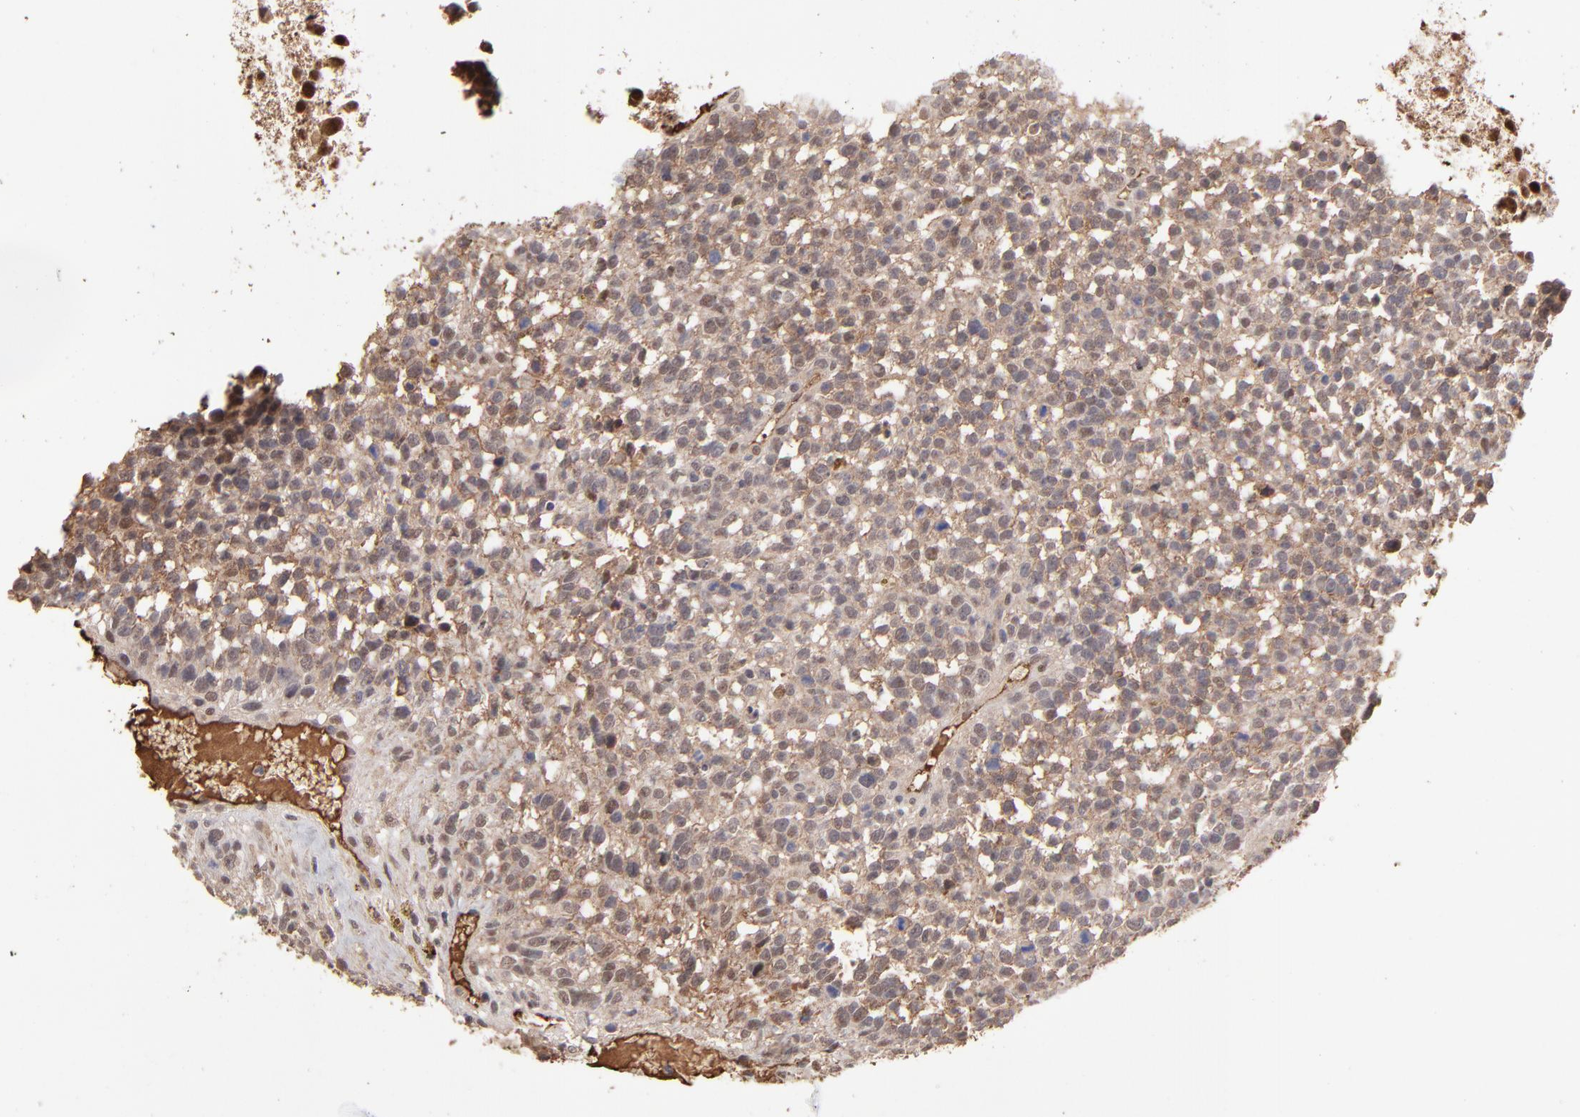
{"staining": {"intensity": "moderate", "quantity": "25%-75%", "location": "nuclear"}, "tissue": "glioma", "cell_type": "Tumor cells", "image_type": "cancer", "snomed": [{"axis": "morphology", "description": "Glioma, malignant, High grade"}, {"axis": "topography", "description": "Brain"}], "caption": "Moderate nuclear protein staining is identified in about 25%-75% of tumor cells in malignant glioma (high-grade).", "gene": "PSMD14", "patient": {"sex": "male", "age": 66}}